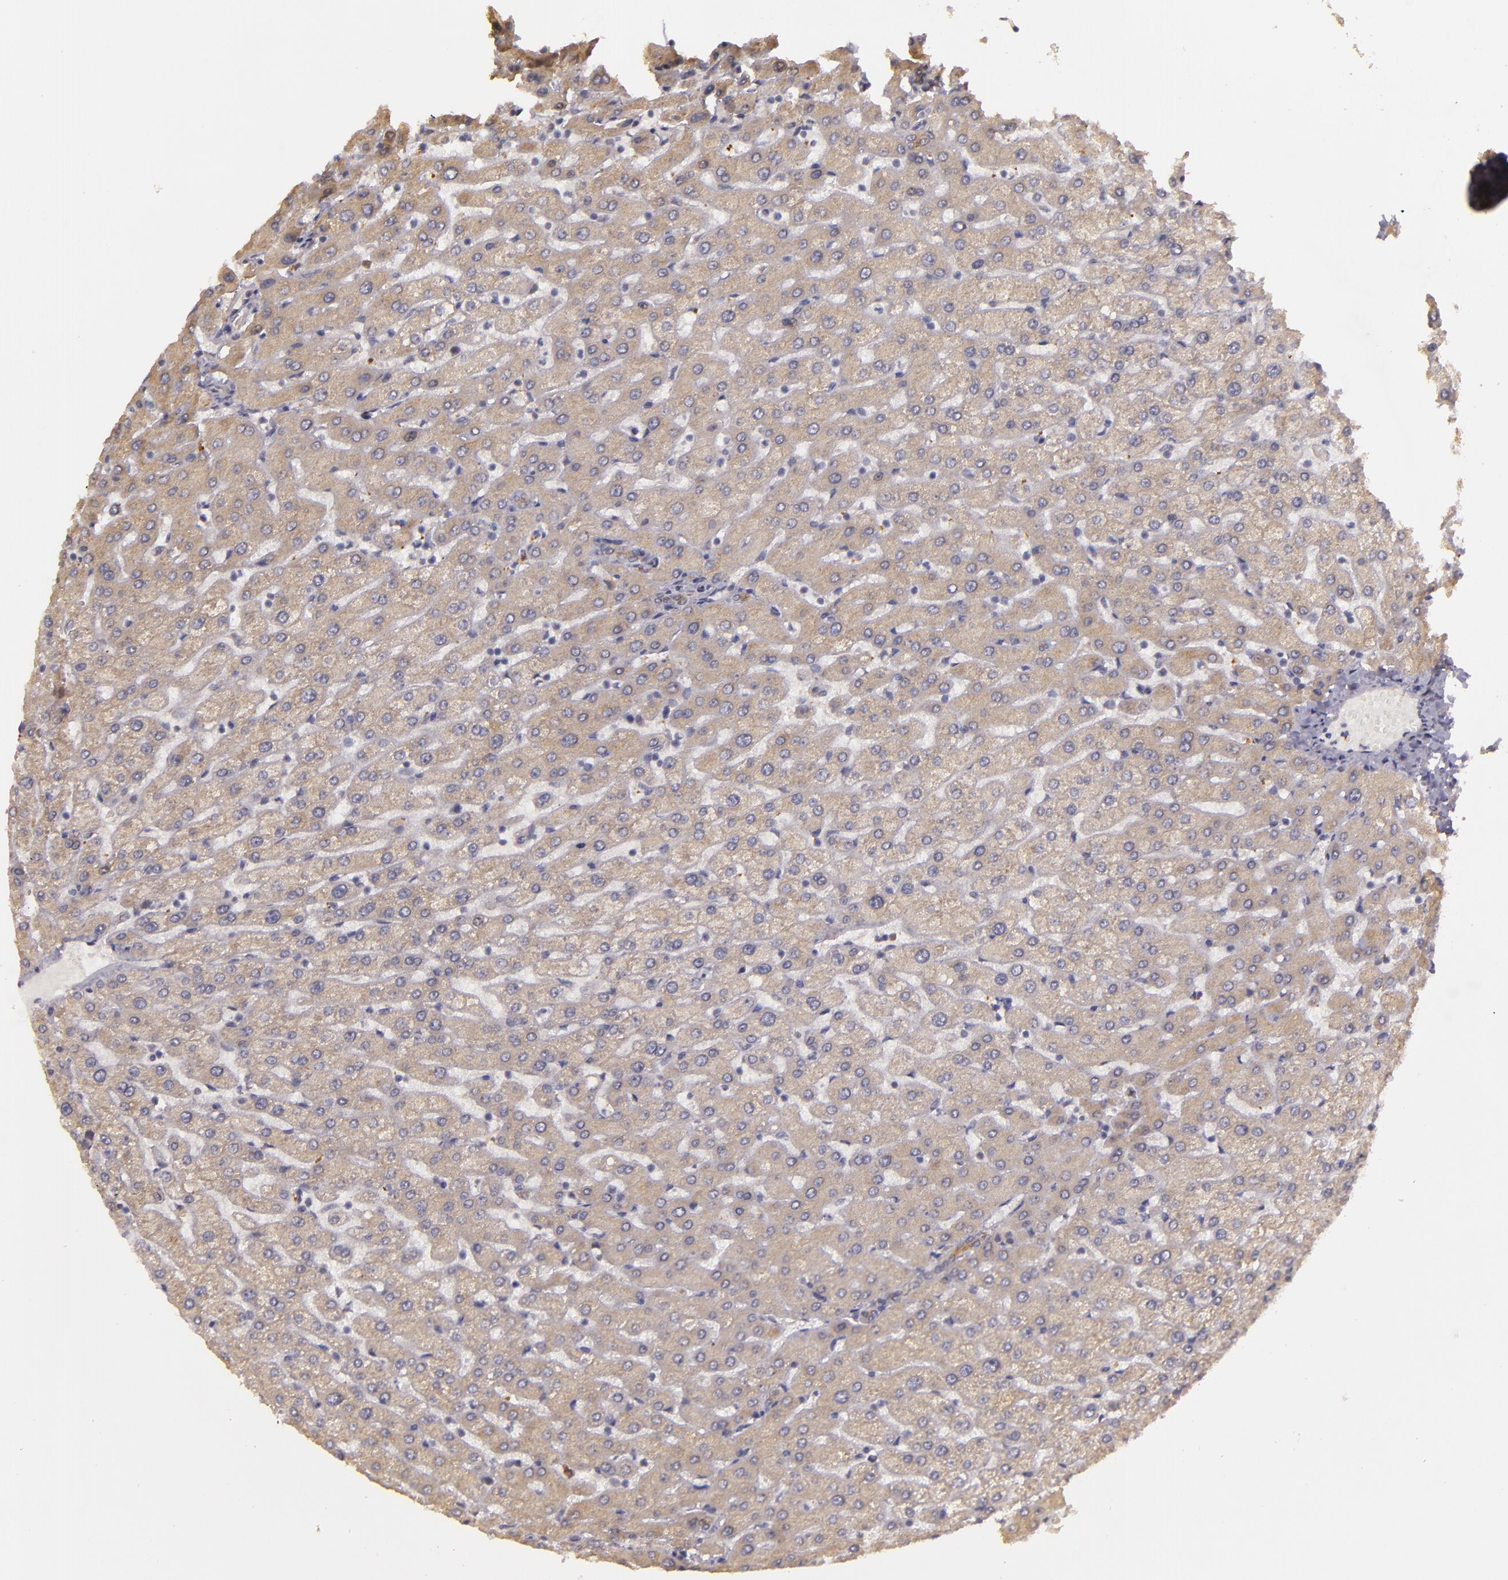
{"staining": {"intensity": "negative", "quantity": "none", "location": "none"}, "tissue": "liver", "cell_type": "Cholangiocytes", "image_type": "normal", "snomed": [{"axis": "morphology", "description": "Normal tissue, NOS"}, {"axis": "morphology", "description": "Fibrosis, NOS"}, {"axis": "topography", "description": "Liver"}], "caption": "IHC of benign liver displays no positivity in cholangiocytes. (DAB (3,3'-diaminobenzidine) immunohistochemistry (IHC), high magnification).", "gene": "SYTL4", "patient": {"sex": "female", "age": 29}}